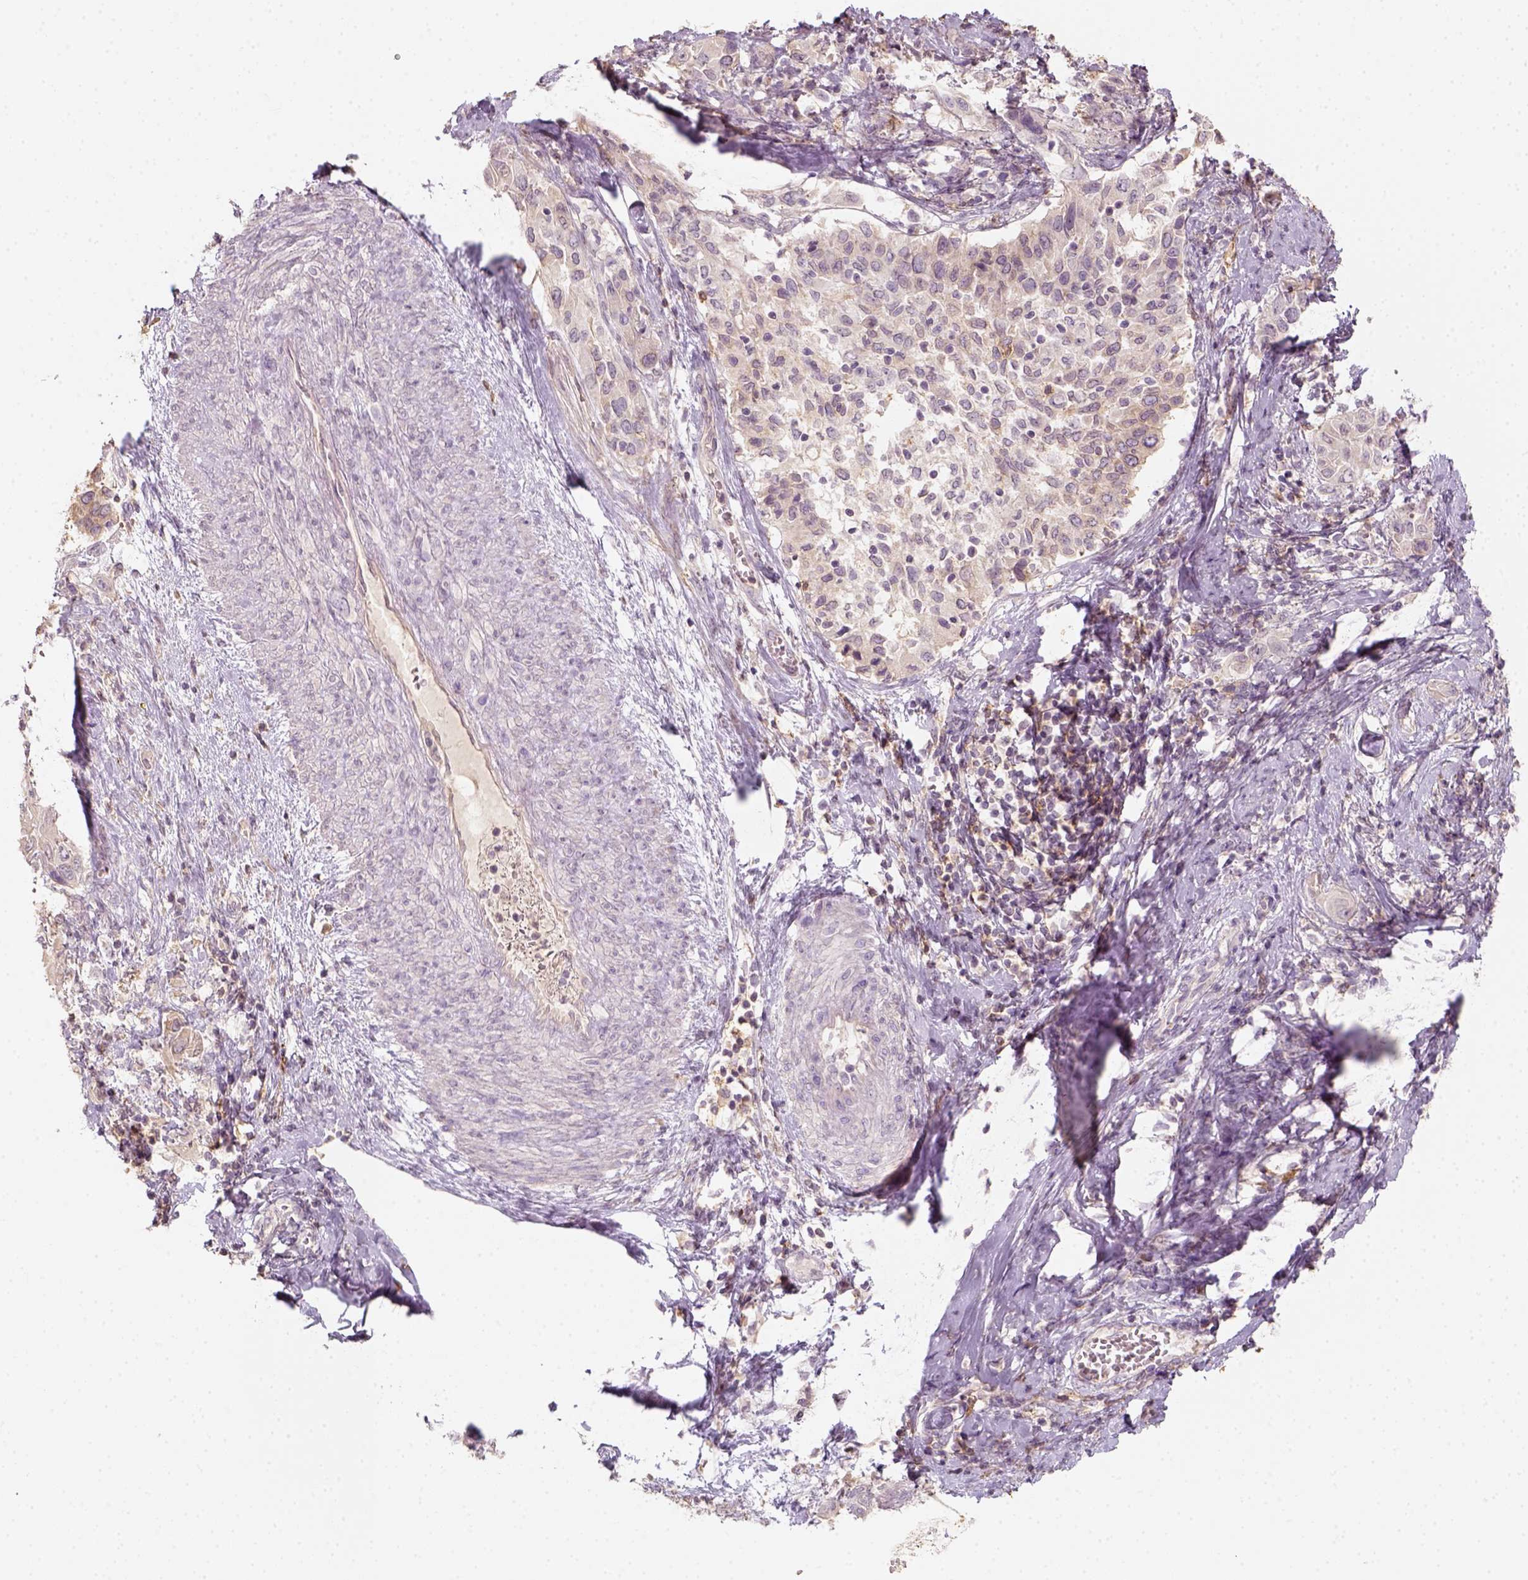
{"staining": {"intensity": "weak", "quantity": "<25%", "location": "cytoplasmic/membranous"}, "tissue": "cervical cancer", "cell_type": "Tumor cells", "image_type": "cancer", "snomed": [{"axis": "morphology", "description": "Squamous cell carcinoma, NOS"}, {"axis": "topography", "description": "Cervix"}], "caption": "Tumor cells are negative for brown protein staining in cervical squamous cell carcinoma.", "gene": "AQP9", "patient": {"sex": "female", "age": 51}}